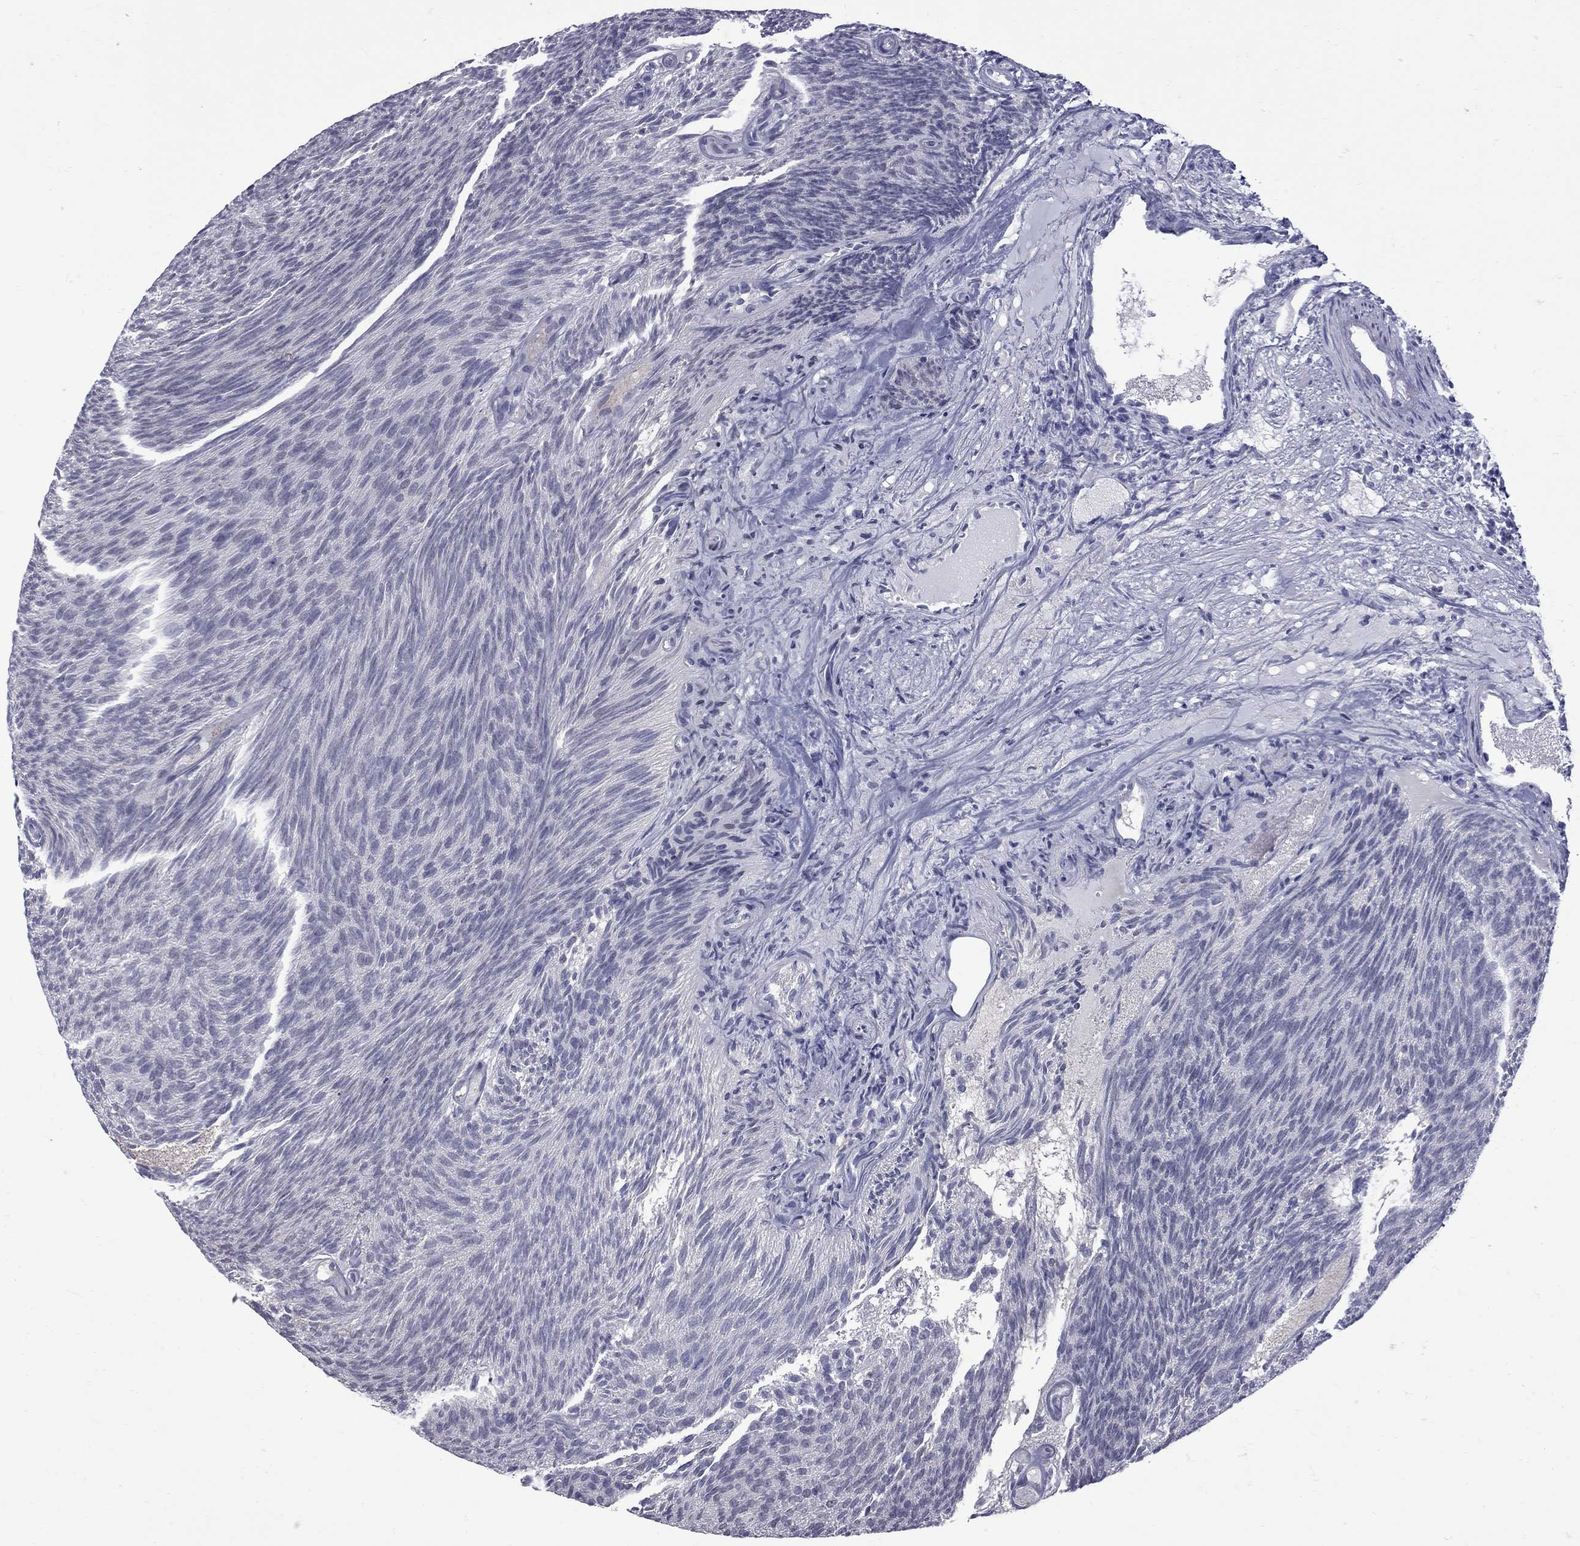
{"staining": {"intensity": "negative", "quantity": "none", "location": "none"}, "tissue": "urothelial cancer", "cell_type": "Tumor cells", "image_type": "cancer", "snomed": [{"axis": "morphology", "description": "Urothelial carcinoma, Low grade"}, {"axis": "topography", "description": "Urinary bladder"}], "caption": "Immunohistochemistry micrograph of neoplastic tissue: human urothelial carcinoma (low-grade) stained with DAB (3,3'-diaminobenzidine) exhibits no significant protein positivity in tumor cells. (DAB IHC visualized using brightfield microscopy, high magnification).", "gene": "NRARP", "patient": {"sex": "male", "age": 77}}